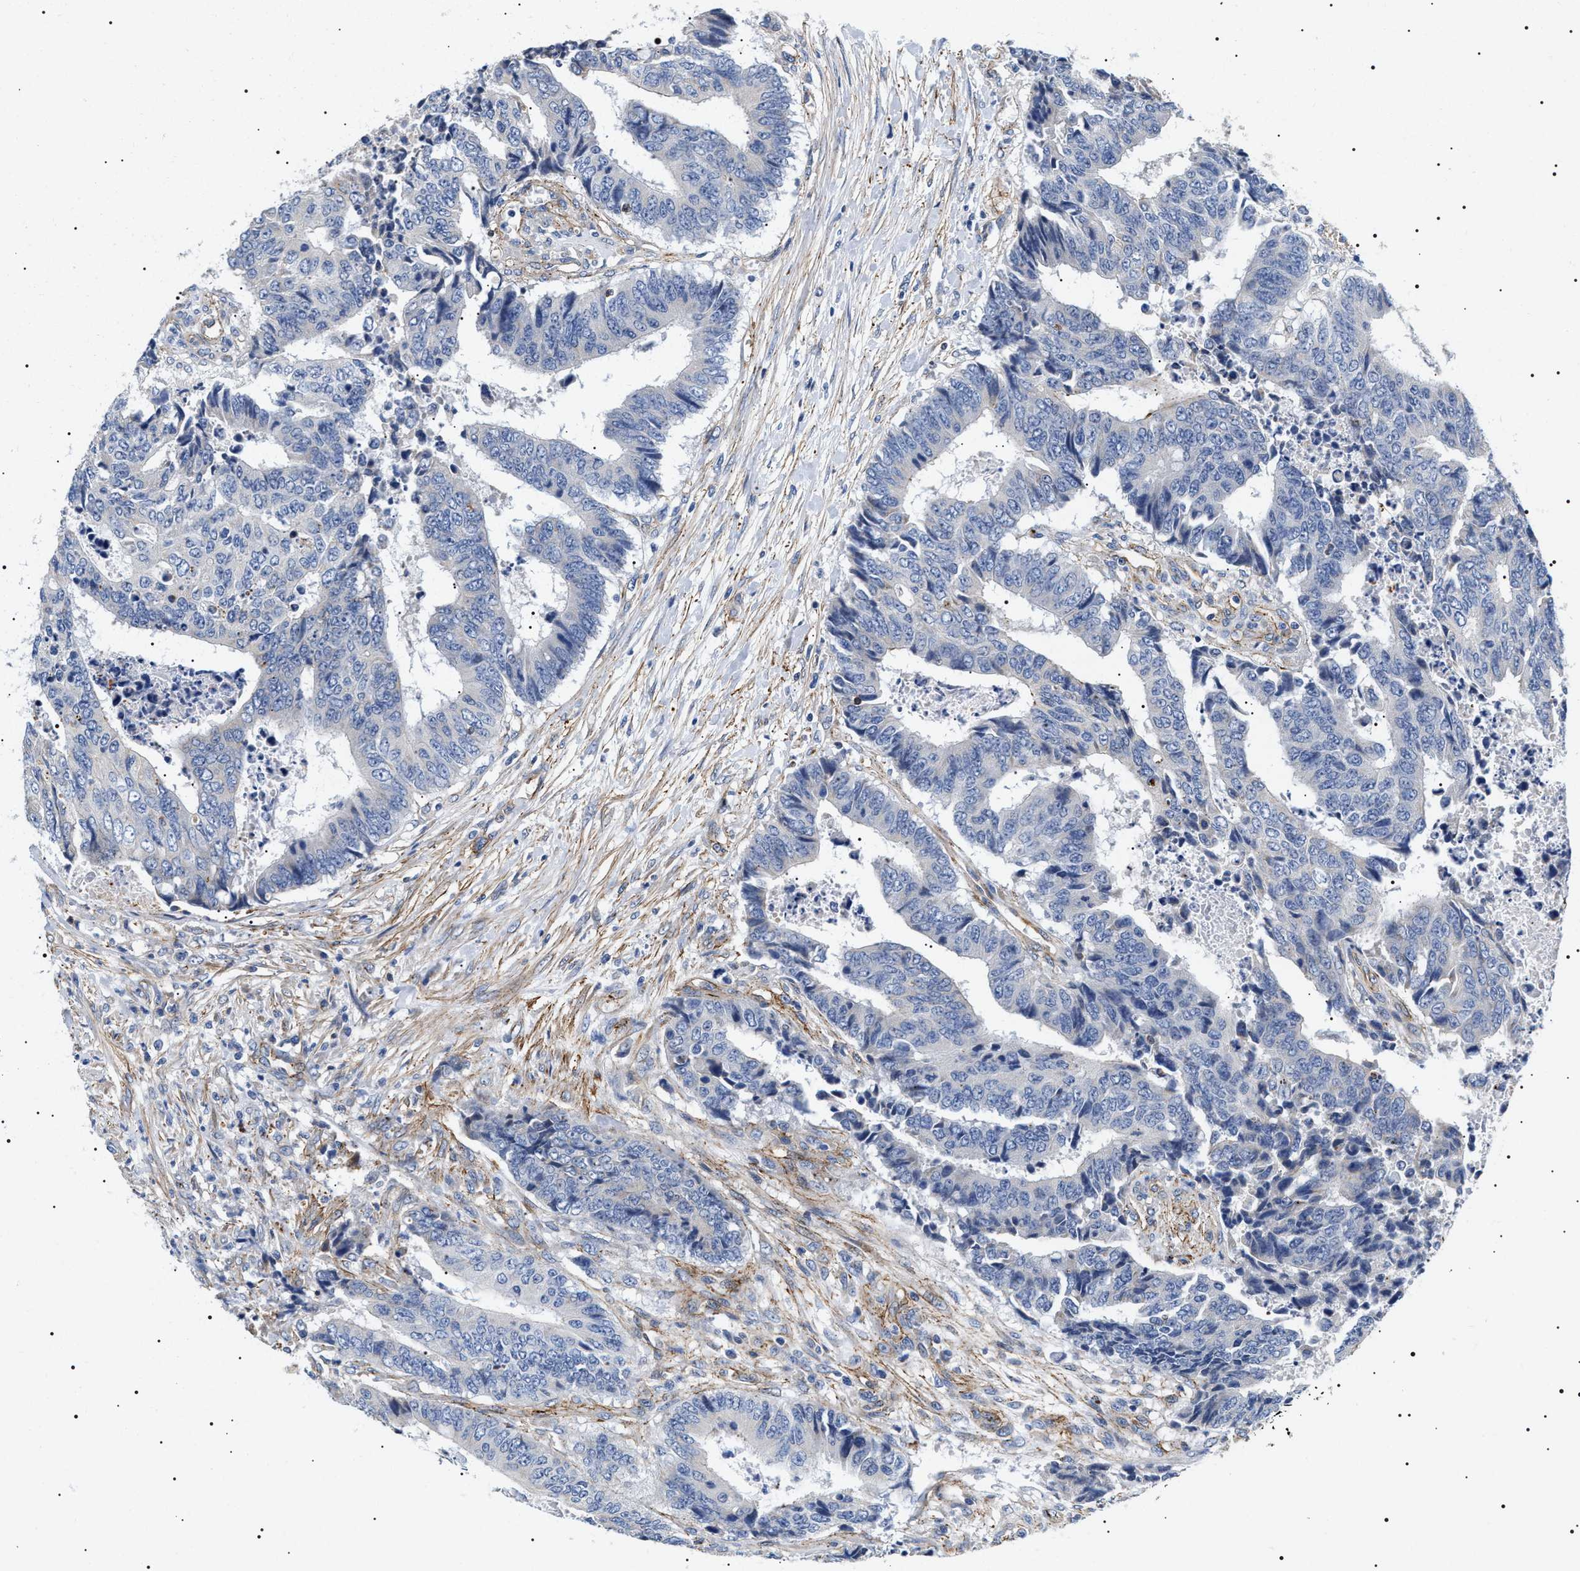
{"staining": {"intensity": "negative", "quantity": "none", "location": "none"}, "tissue": "colorectal cancer", "cell_type": "Tumor cells", "image_type": "cancer", "snomed": [{"axis": "morphology", "description": "Adenocarcinoma, NOS"}, {"axis": "topography", "description": "Rectum"}], "caption": "Immunohistochemical staining of human colorectal cancer (adenocarcinoma) exhibits no significant positivity in tumor cells.", "gene": "TMEM222", "patient": {"sex": "male", "age": 84}}